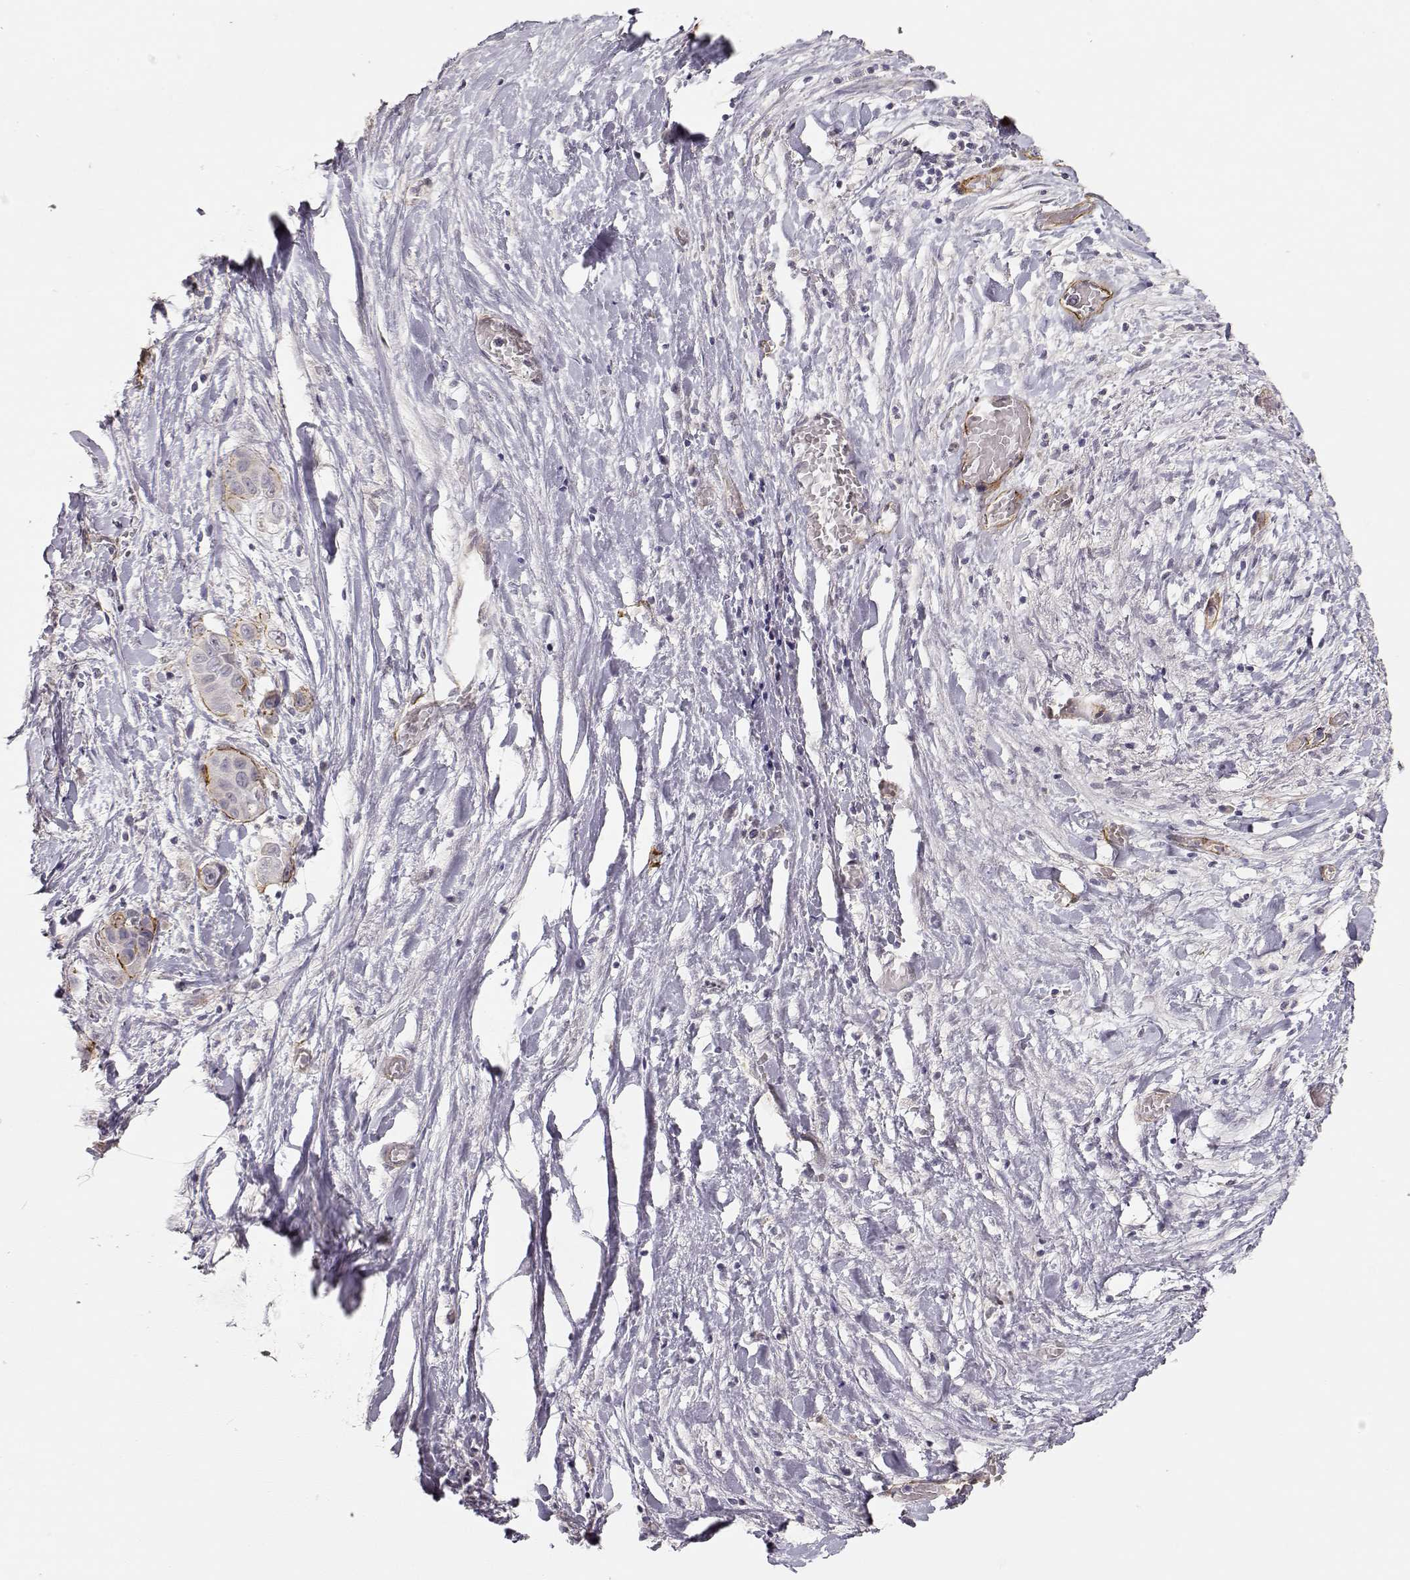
{"staining": {"intensity": "negative", "quantity": "none", "location": "none"}, "tissue": "liver cancer", "cell_type": "Tumor cells", "image_type": "cancer", "snomed": [{"axis": "morphology", "description": "Cholangiocarcinoma"}, {"axis": "topography", "description": "Liver"}], "caption": "An IHC micrograph of liver cancer is shown. There is no staining in tumor cells of liver cancer.", "gene": "LAMA5", "patient": {"sex": "female", "age": 52}}